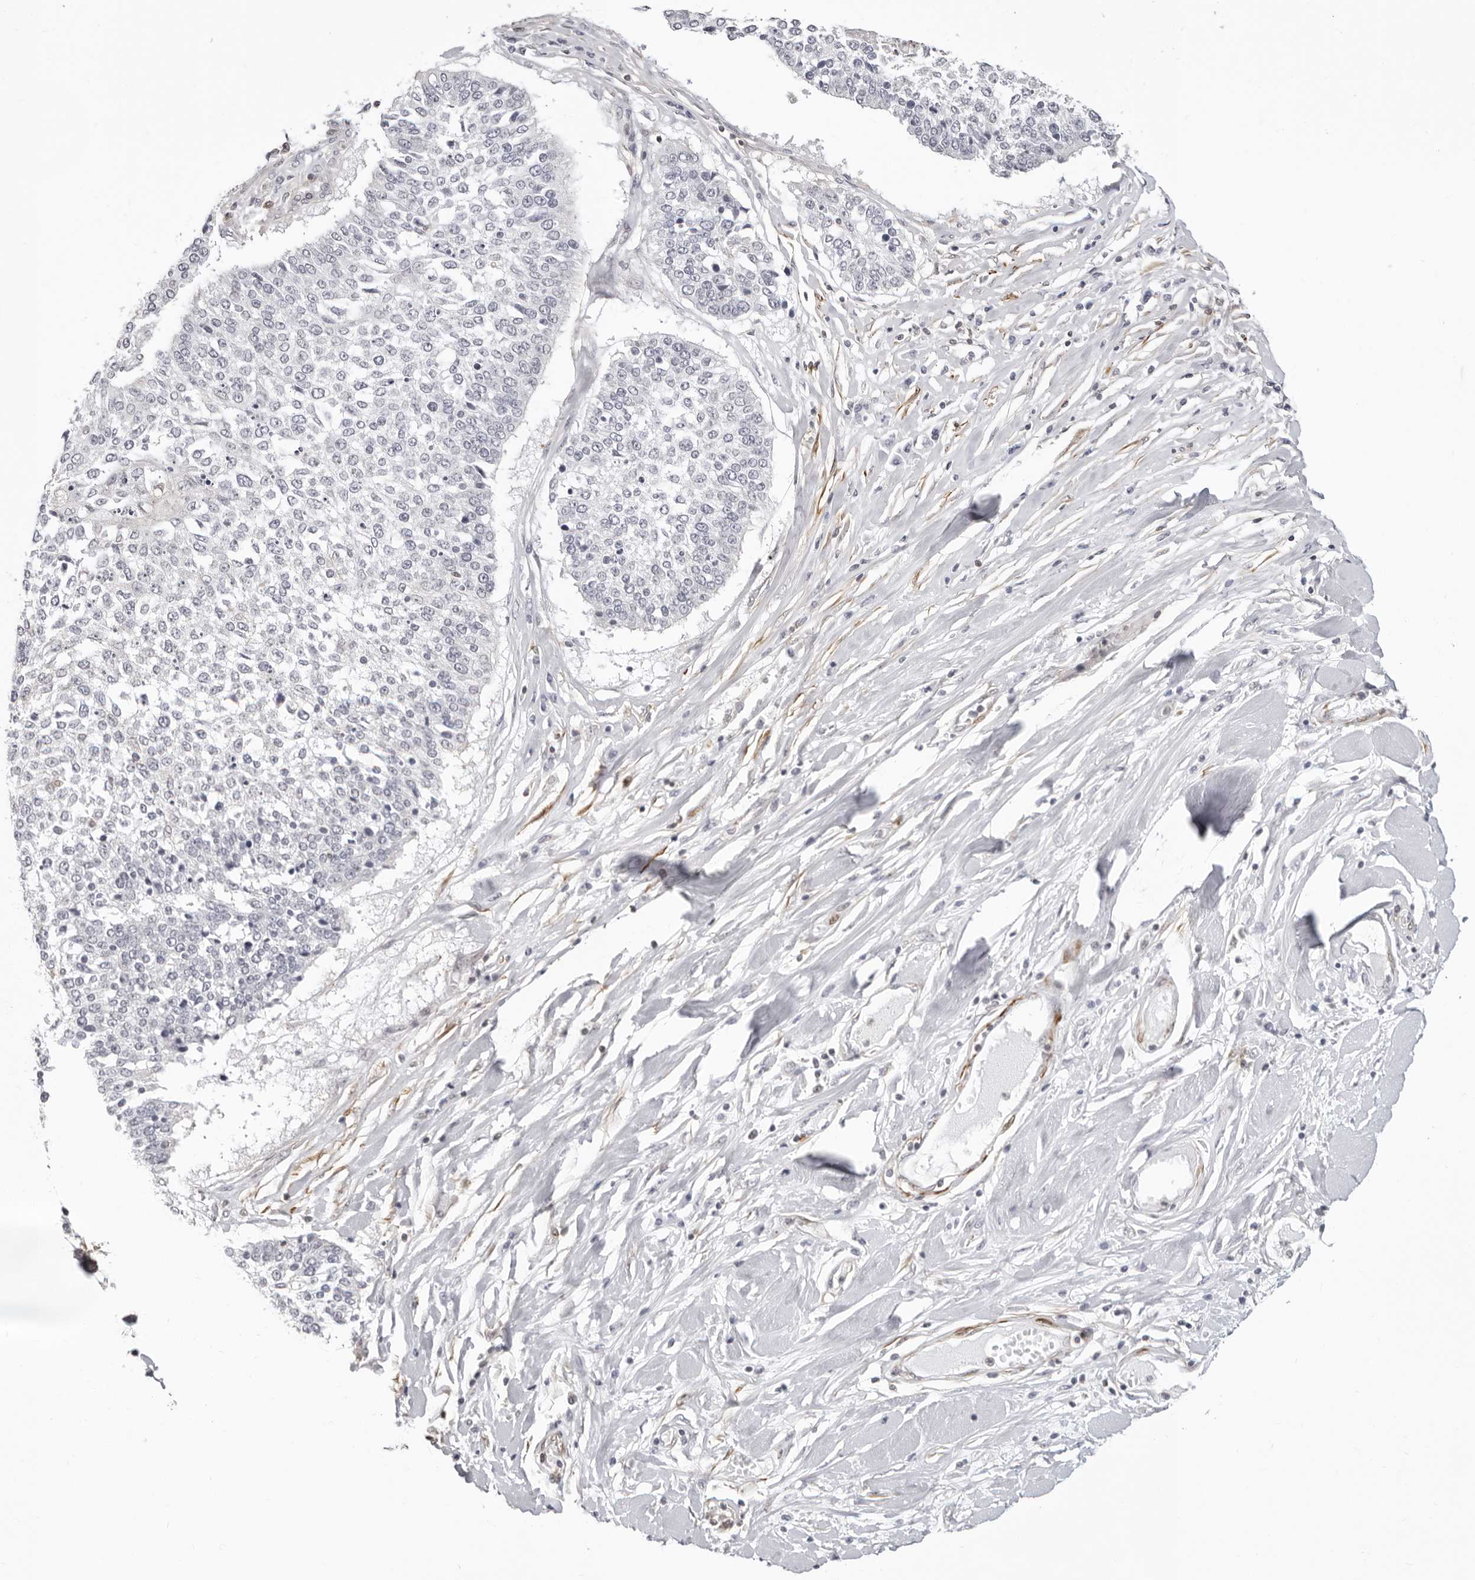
{"staining": {"intensity": "negative", "quantity": "none", "location": "none"}, "tissue": "lung cancer", "cell_type": "Tumor cells", "image_type": "cancer", "snomed": [{"axis": "morphology", "description": "Normal tissue, NOS"}, {"axis": "morphology", "description": "Squamous cell carcinoma, NOS"}, {"axis": "topography", "description": "Cartilage tissue"}, {"axis": "topography", "description": "Bronchus"}, {"axis": "topography", "description": "Lung"}, {"axis": "topography", "description": "Peripheral nerve tissue"}], "caption": "Tumor cells show no significant protein positivity in lung cancer (squamous cell carcinoma). (DAB (3,3'-diaminobenzidine) immunohistochemistry visualized using brightfield microscopy, high magnification).", "gene": "UNK", "patient": {"sex": "female", "age": 49}}